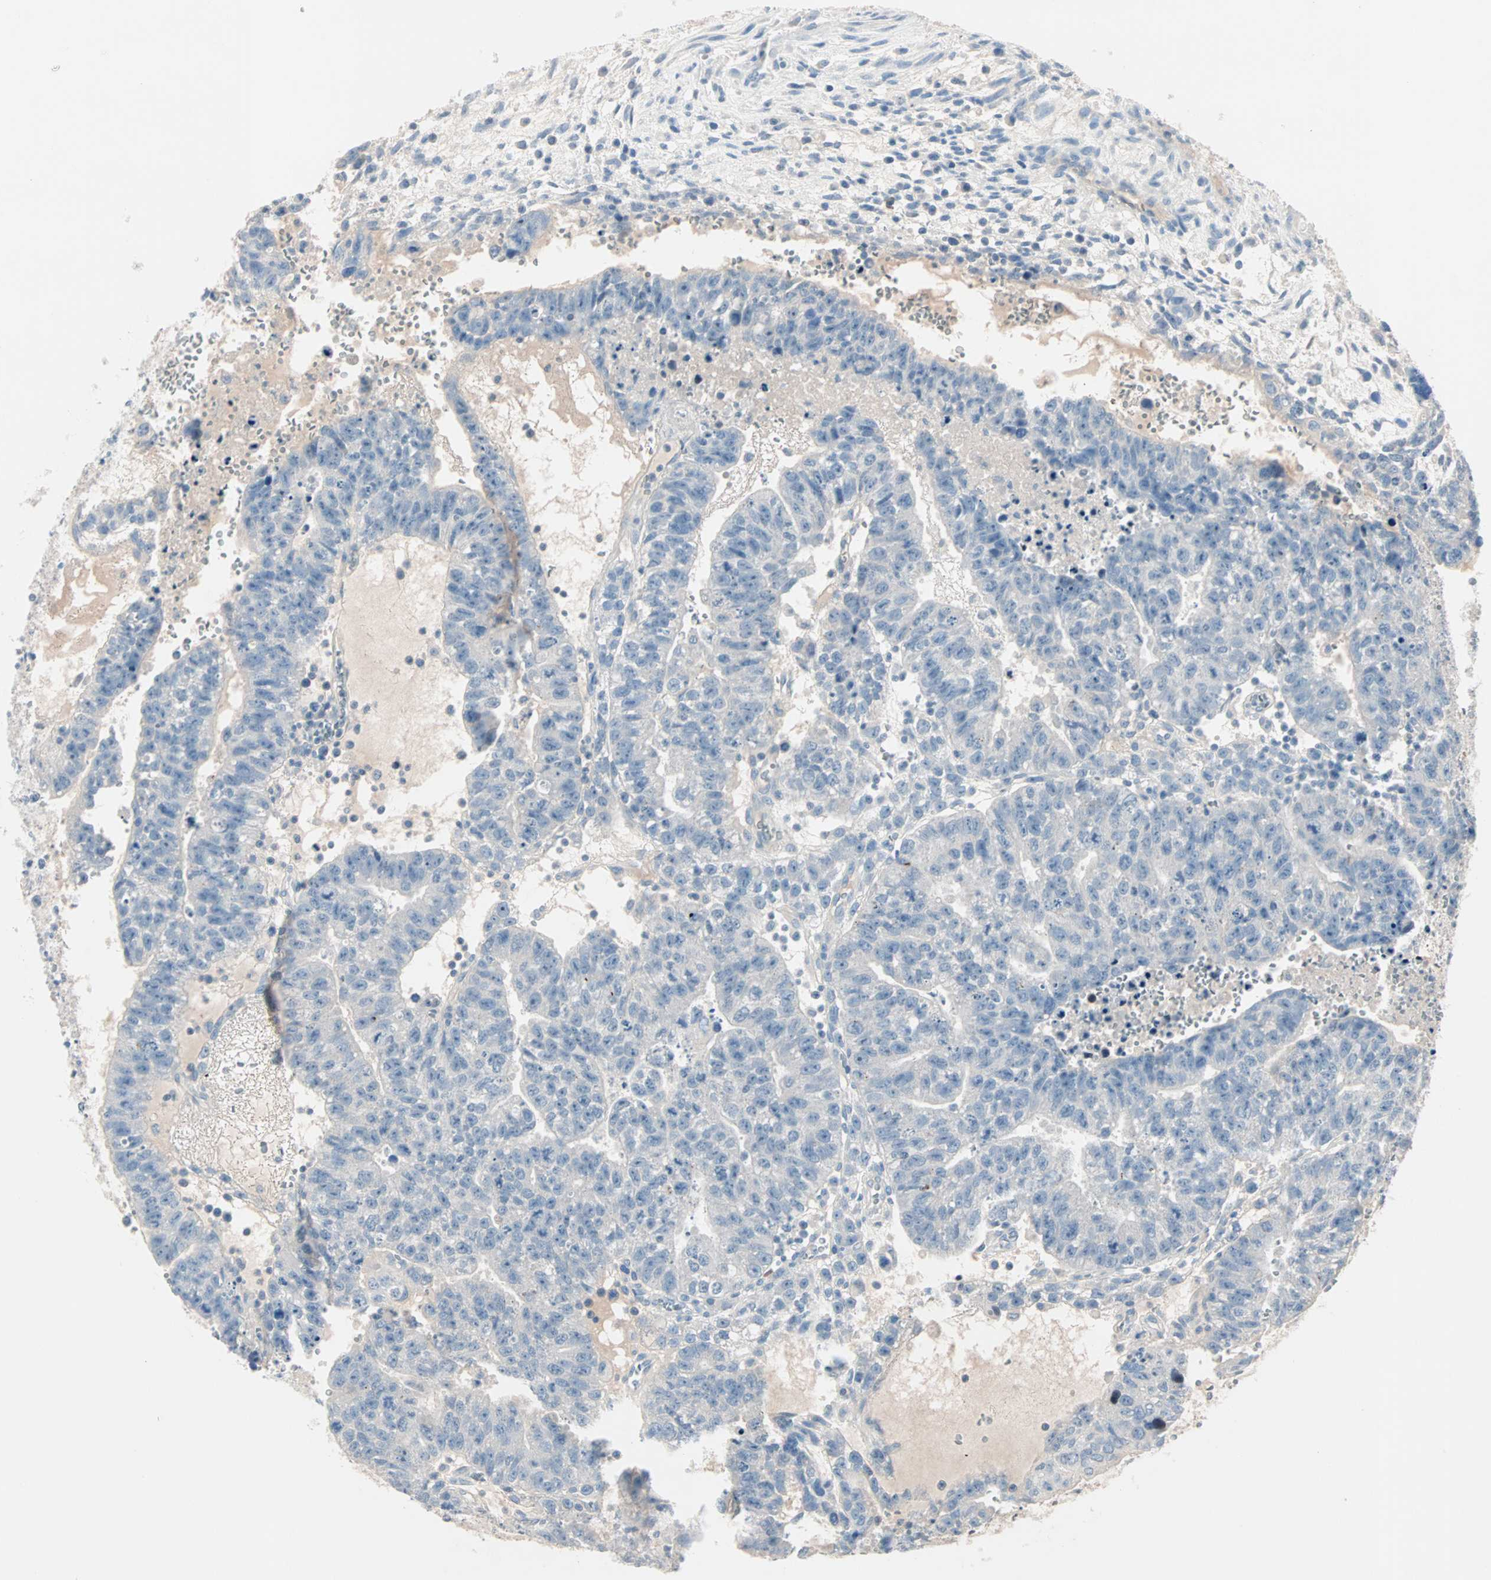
{"staining": {"intensity": "negative", "quantity": "none", "location": "none"}, "tissue": "testis cancer", "cell_type": "Tumor cells", "image_type": "cancer", "snomed": [{"axis": "morphology", "description": "Seminoma, NOS"}, {"axis": "morphology", "description": "Carcinoma, Embryonal, NOS"}, {"axis": "topography", "description": "Testis"}], "caption": "This histopathology image is of embryonal carcinoma (testis) stained with immunohistochemistry to label a protein in brown with the nuclei are counter-stained blue. There is no positivity in tumor cells.", "gene": "NEFH", "patient": {"sex": "male", "age": 52}}